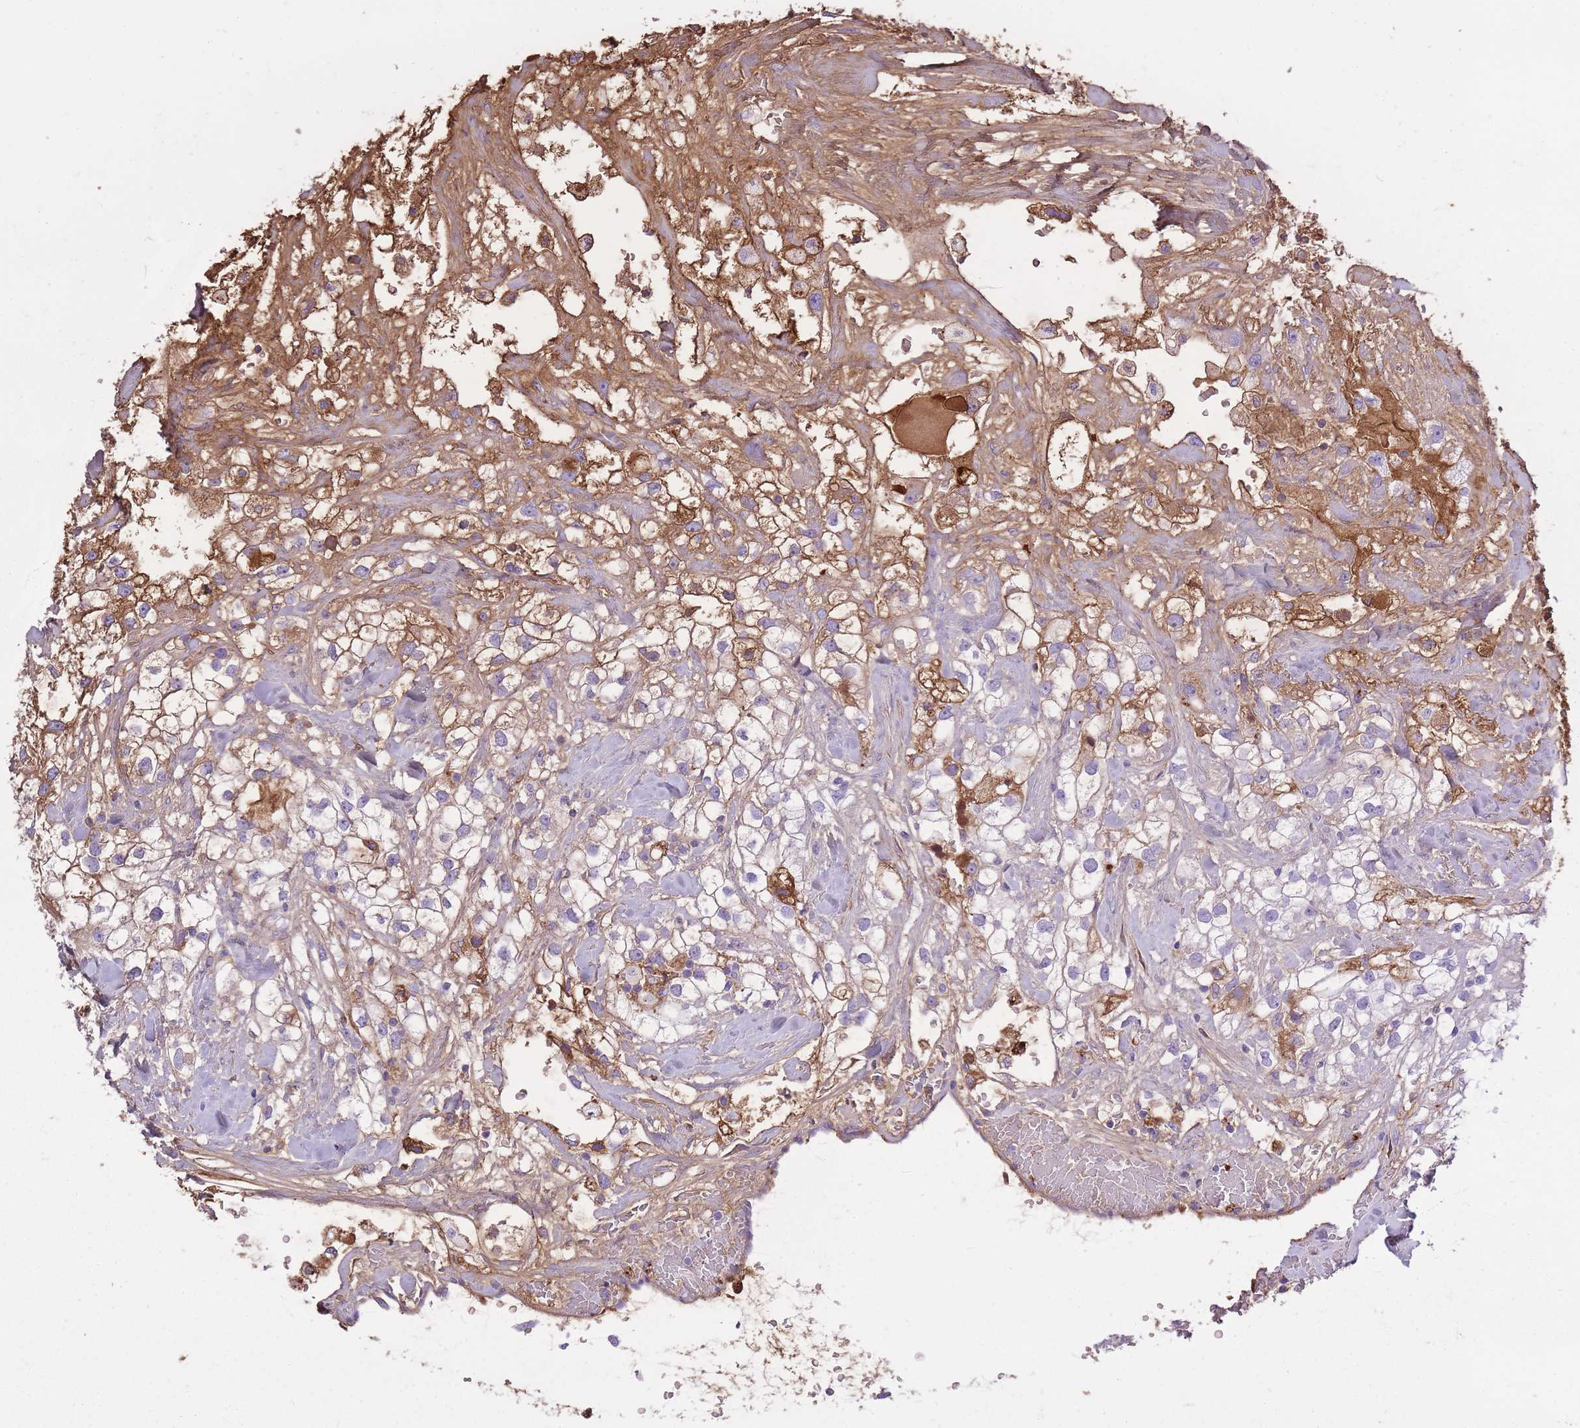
{"staining": {"intensity": "moderate", "quantity": "<25%", "location": "cytoplasmic/membranous"}, "tissue": "renal cancer", "cell_type": "Tumor cells", "image_type": "cancer", "snomed": [{"axis": "morphology", "description": "Adenocarcinoma, NOS"}, {"axis": "topography", "description": "Kidney"}], "caption": "Renal adenocarcinoma stained with DAB immunohistochemistry (IHC) displays low levels of moderate cytoplasmic/membranous expression in approximately <25% of tumor cells.", "gene": "IGKV1D-42", "patient": {"sex": "male", "age": 59}}